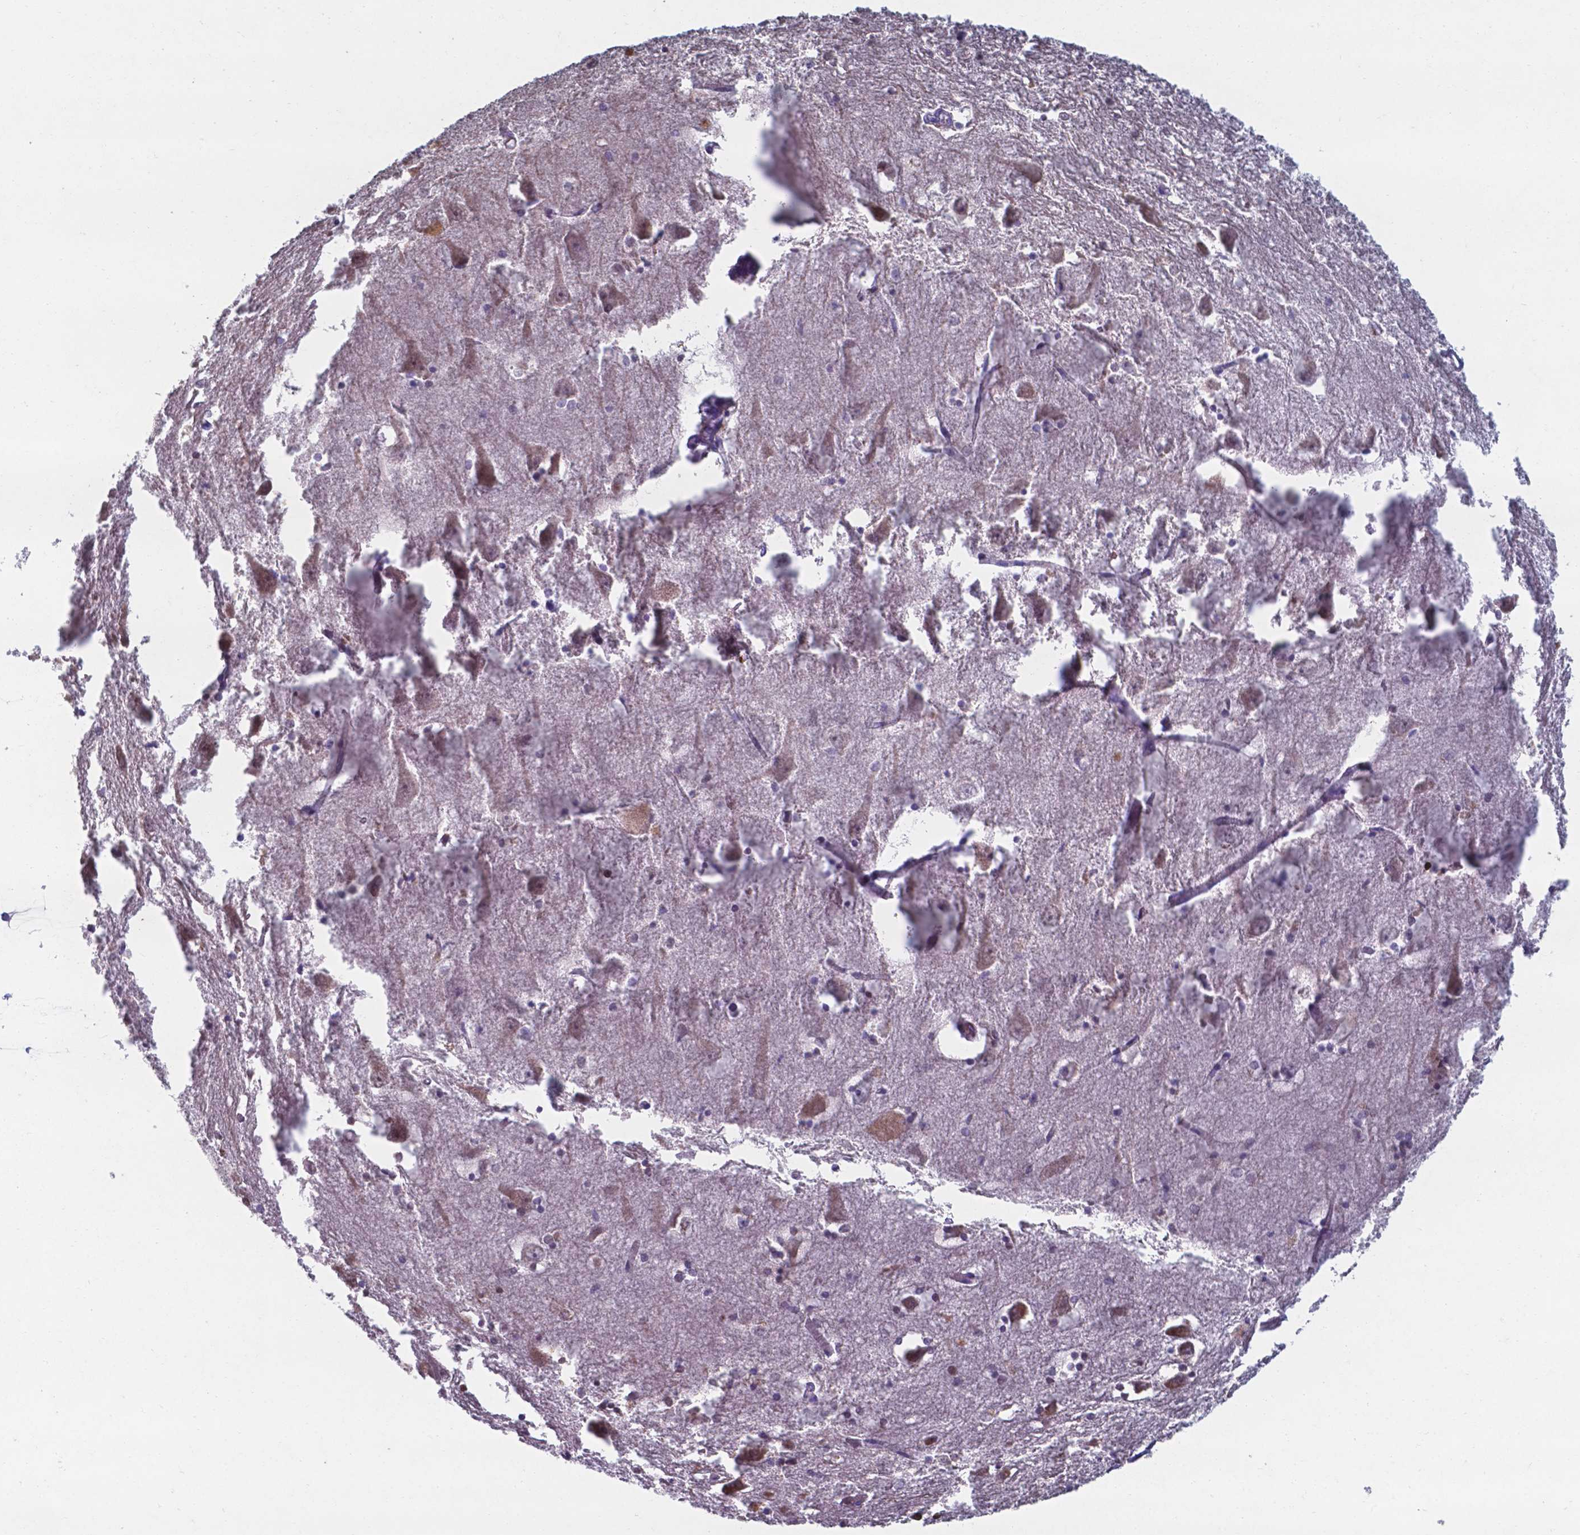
{"staining": {"intensity": "negative", "quantity": "none", "location": "none"}, "tissue": "hippocampus", "cell_type": "Glial cells", "image_type": "normal", "snomed": [{"axis": "morphology", "description": "Normal tissue, NOS"}, {"axis": "topography", "description": "Lateral ventricle wall"}, {"axis": "topography", "description": "Hippocampus"}], "caption": "Hippocampus stained for a protein using IHC reveals no staining glial cells.", "gene": "SERPINA1", "patient": {"sex": "female", "age": 63}}